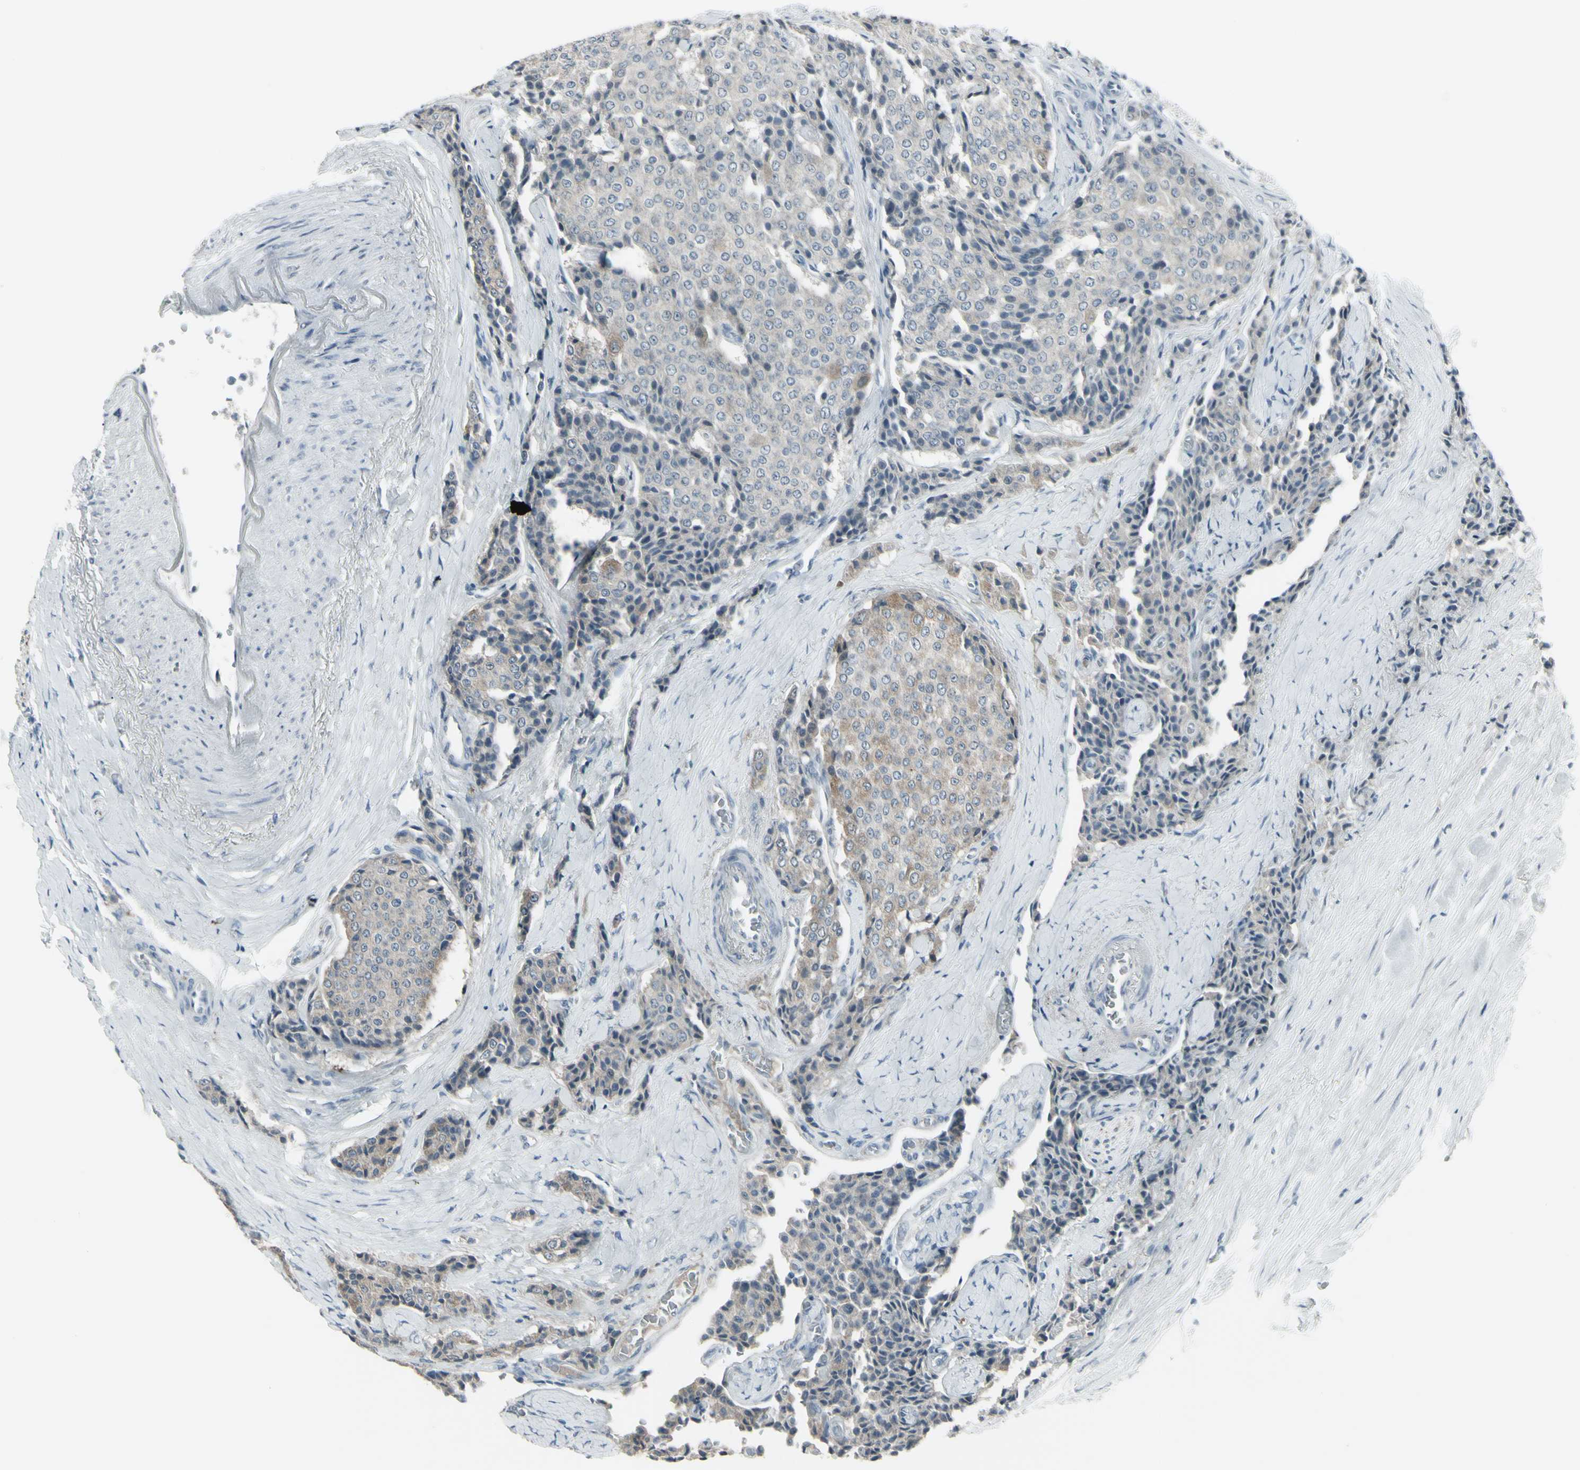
{"staining": {"intensity": "weak", "quantity": "25%-75%", "location": "cytoplasmic/membranous"}, "tissue": "carcinoid", "cell_type": "Tumor cells", "image_type": "cancer", "snomed": [{"axis": "morphology", "description": "Carcinoid, malignant, NOS"}, {"axis": "topography", "description": "Colon"}], "caption": "An image of carcinoid stained for a protein shows weak cytoplasmic/membranous brown staining in tumor cells.", "gene": "RAB3A", "patient": {"sex": "female", "age": 61}}